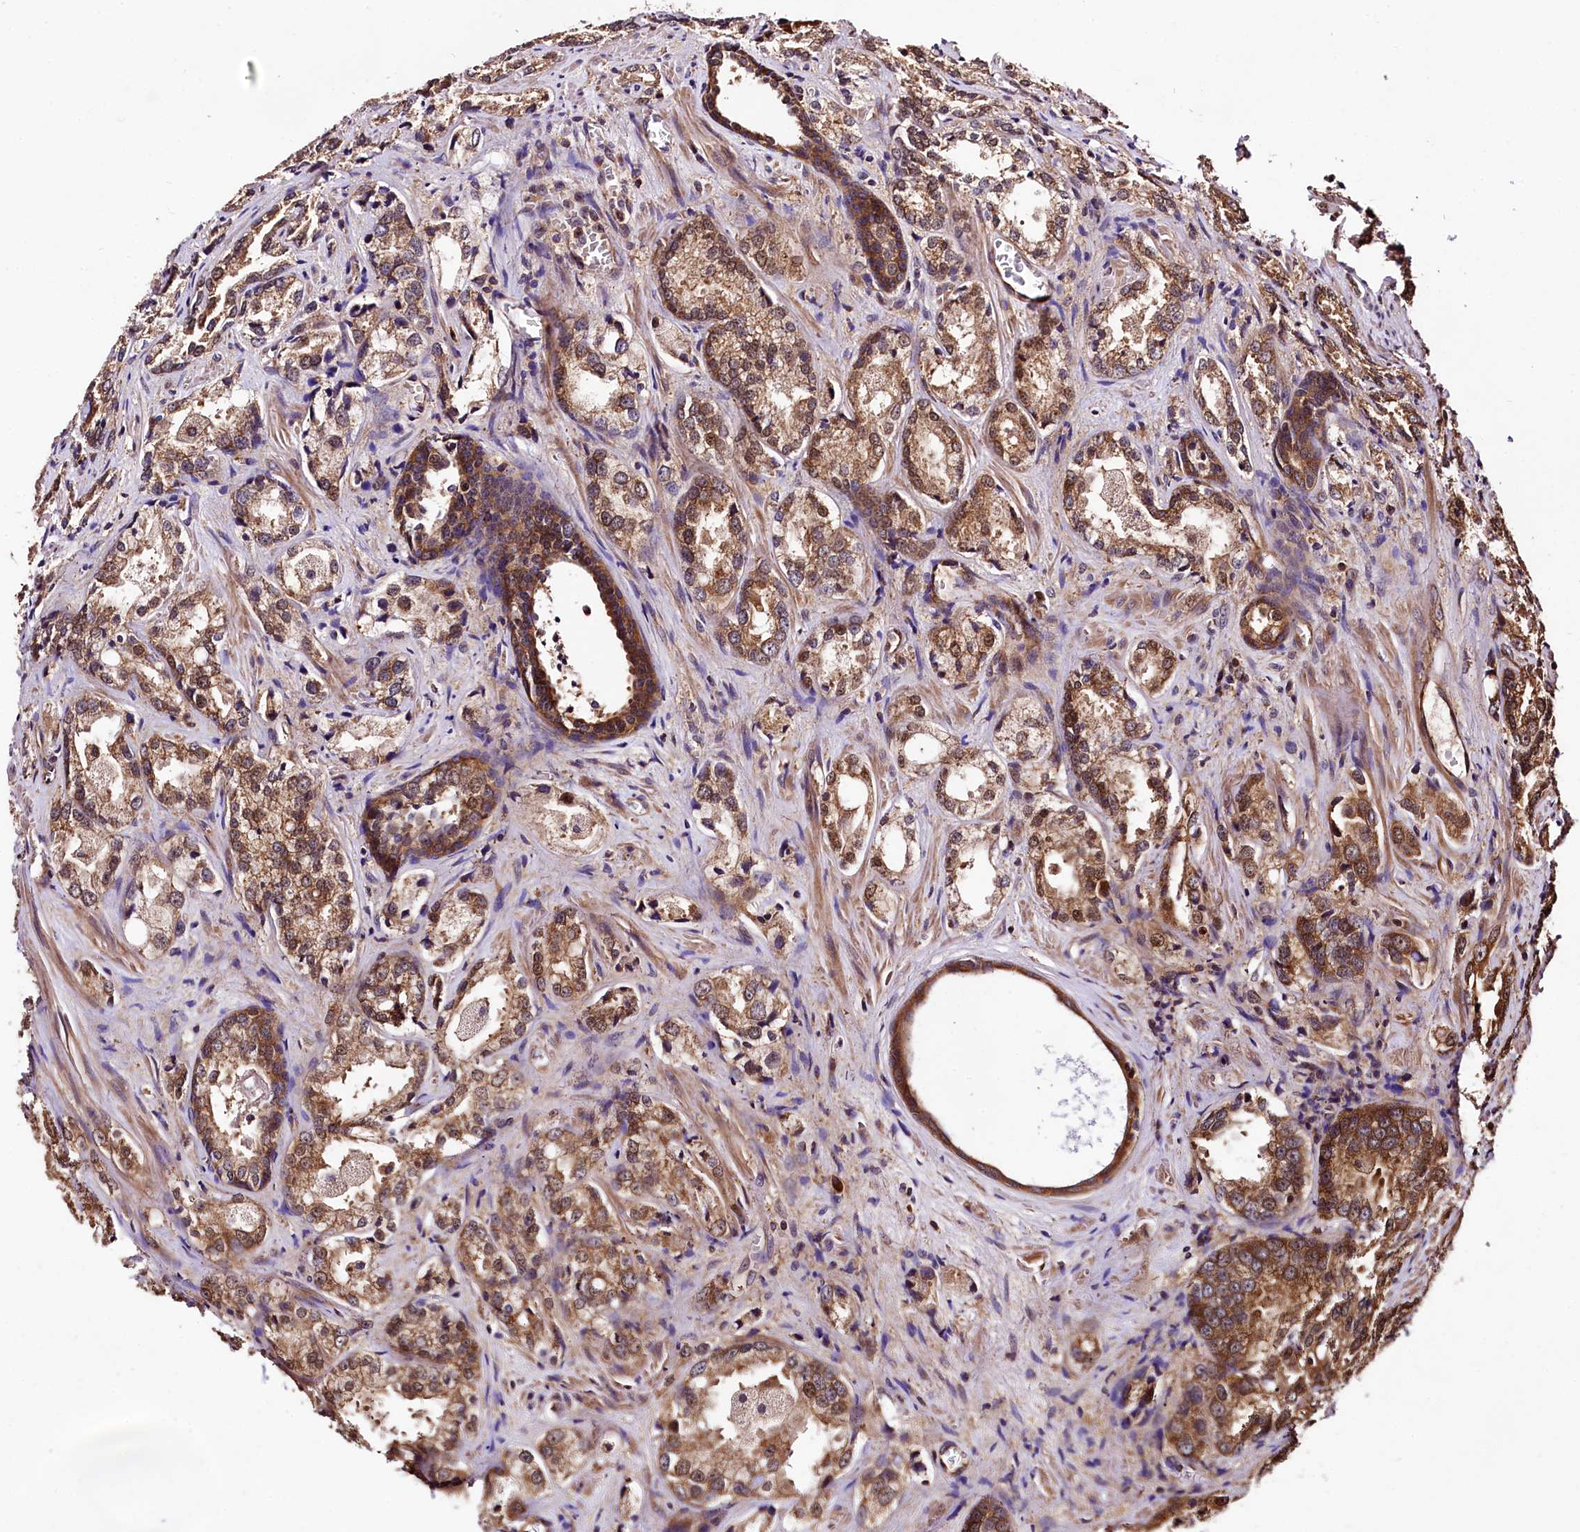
{"staining": {"intensity": "moderate", "quantity": ">75%", "location": "cytoplasmic/membranous"}, "tissue": "prostate cancer", "cell_type": "Tumor cells", "image_type": "cancer", "snomed": [{"axis": "morphology", "description": "Adenocarcinoma, Low grade"}, {"axis": "topography", "description": "Prostate"}], "caption": "A high-resolution histopathology image shows immunohistochemistry (IHC) staining of low-grade adenocarcinoma (prostate), which shows moderate cytoplasmic/membranous positivity in about >75% of tumor cells.", "gene": "LRSAM1", "patient": {"sex": "male", "age": 47}}